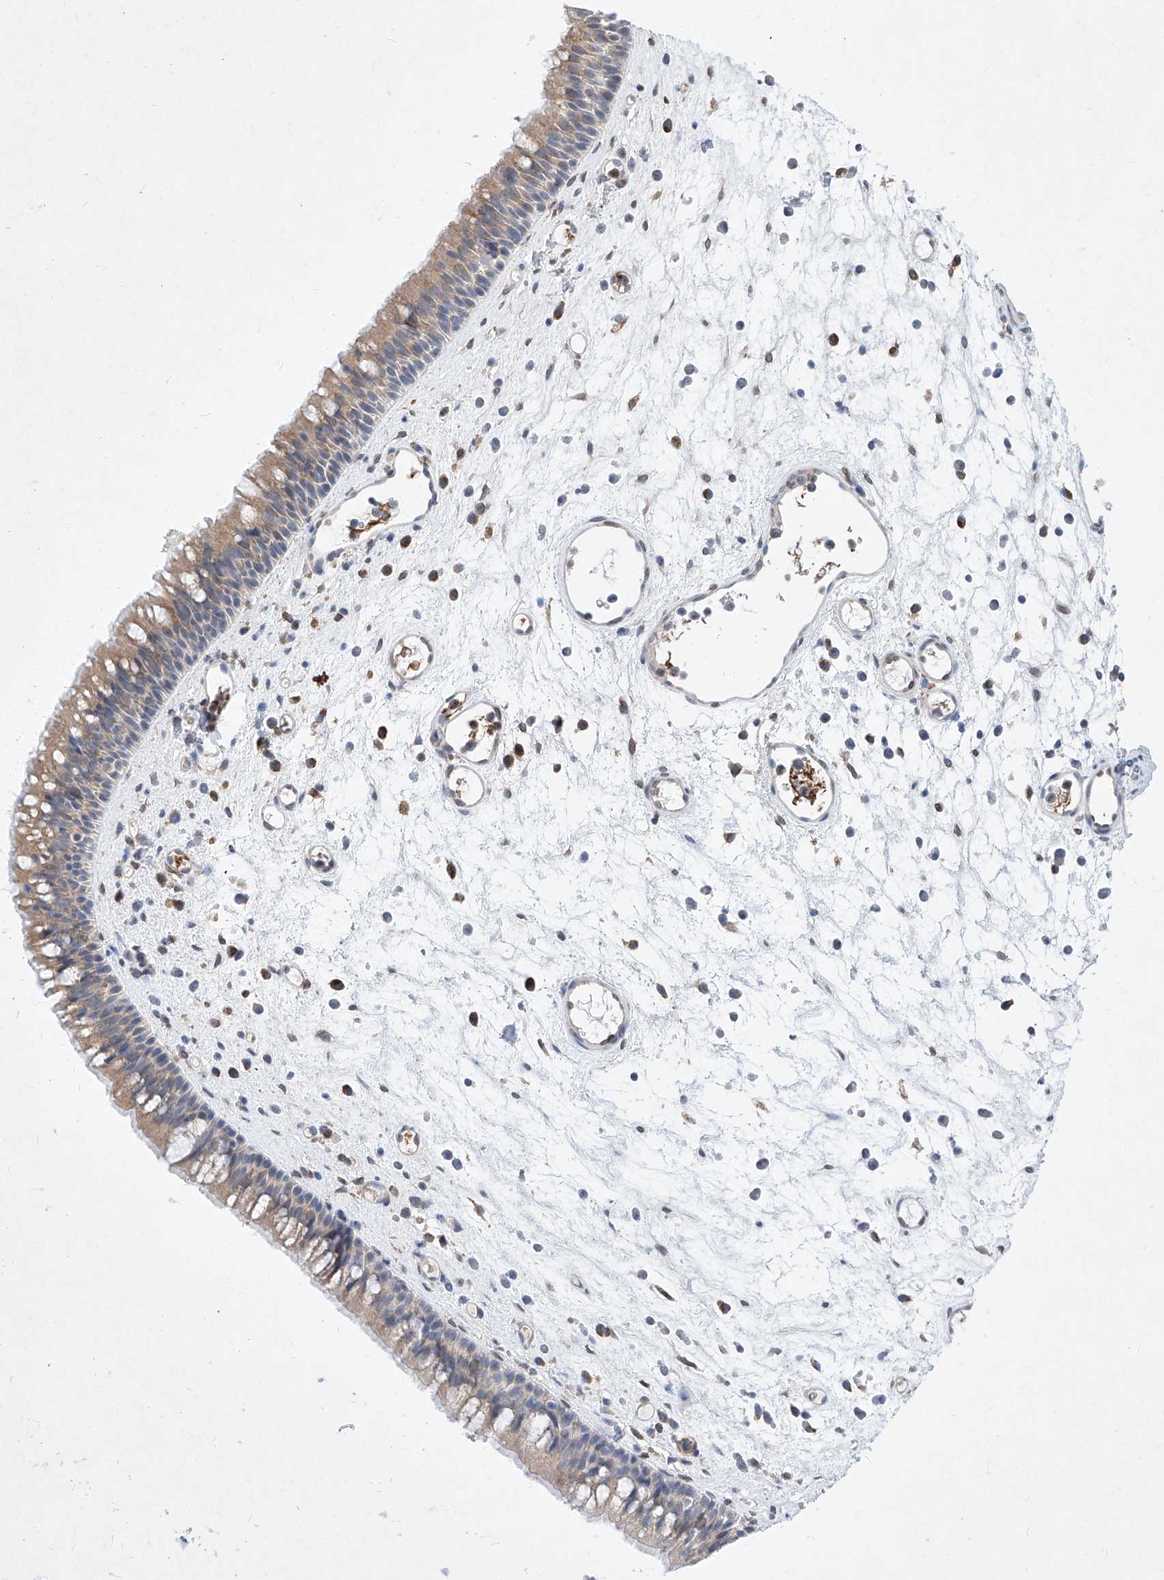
{"staining": {"intensity": "moderate", "quantity": ">75%", "location": "cytoplasmic/membranous"}, "tissue": "nasopharynx", "cell_type": "Respiratory epithelial cells", "image_type": "normal", "snomed": [{"axis": "morphology", "description": "Normal tissue, NOS"}, {"axis": "morphology", "description": "Inflammation, NOS"}, {"axis": "morphology", "description": "Malignant melanoma, Metastatic site"}, {"axis": "topography", "description": "Nasopharynx"}], "caption": "A photomicrograph showing moderate cytoplasmic/membranous staining in approximately >75% of respiratory epithelial cells in benign nasopharynx, as visualized by brown immunohistochemical staining.", "gene": "MX2", "patient": {"sex": "male", "age": 70}}